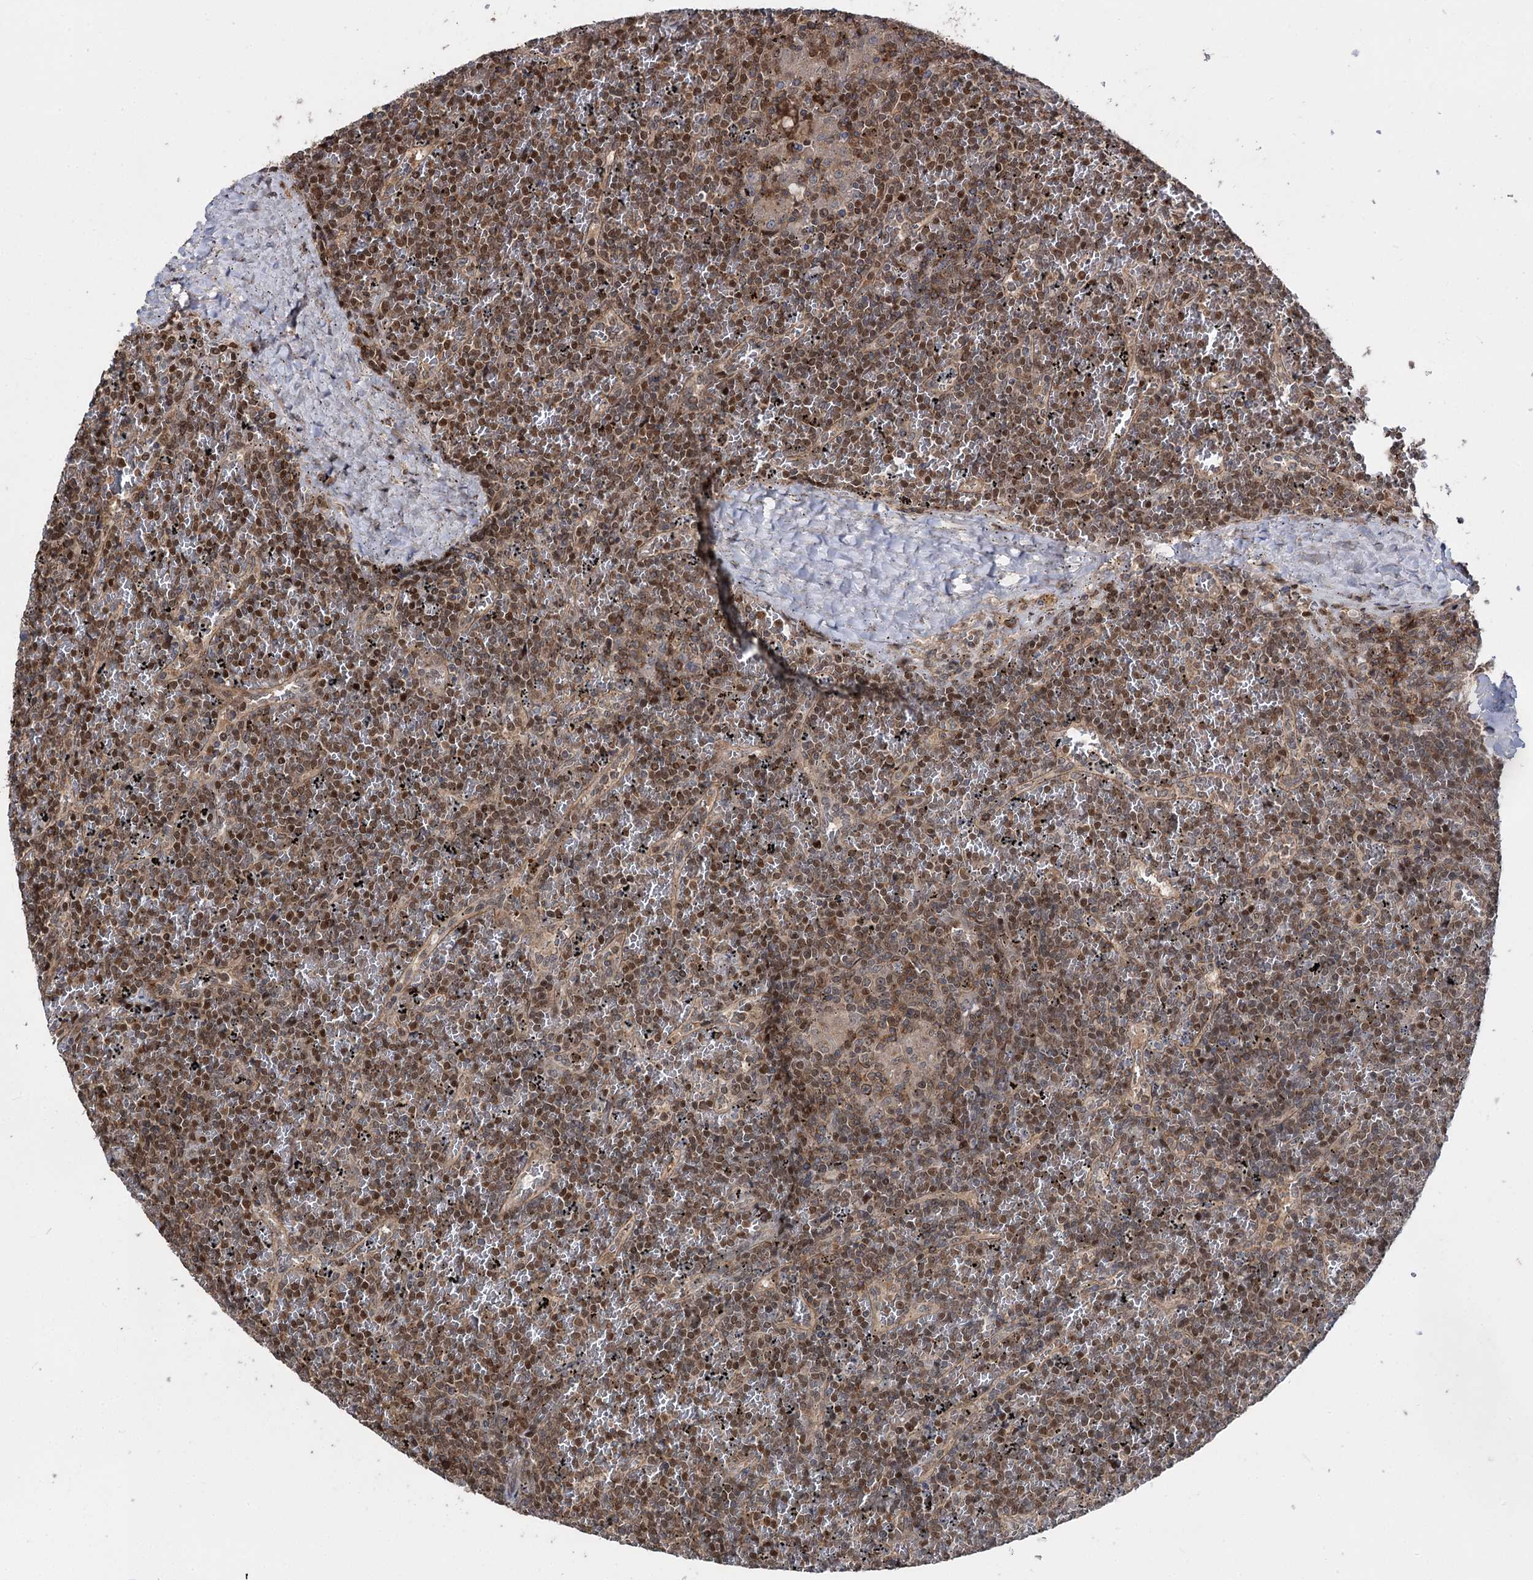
{"staining": {"intensity": "moderate", "quantity": ">75%", "location": "nuclear"}, "tissue": "lymphoma", "cell_type": "Tumor cells", "image_type": "cancer", "snomed": [{"axis": "morphology", "description": "Malignant lymphoma, non-Hodgkin's type, Low grade"}, {"axis": "topography", "description": "Spleen"}], "caption": "Malignant lymphoma, non-Hodgkin's type (low-grade) stained for a protein shows moderate nuclear positivity in tumor cells.", "gene": "STX6", "patient": {"sex": "female", "age": 19}}